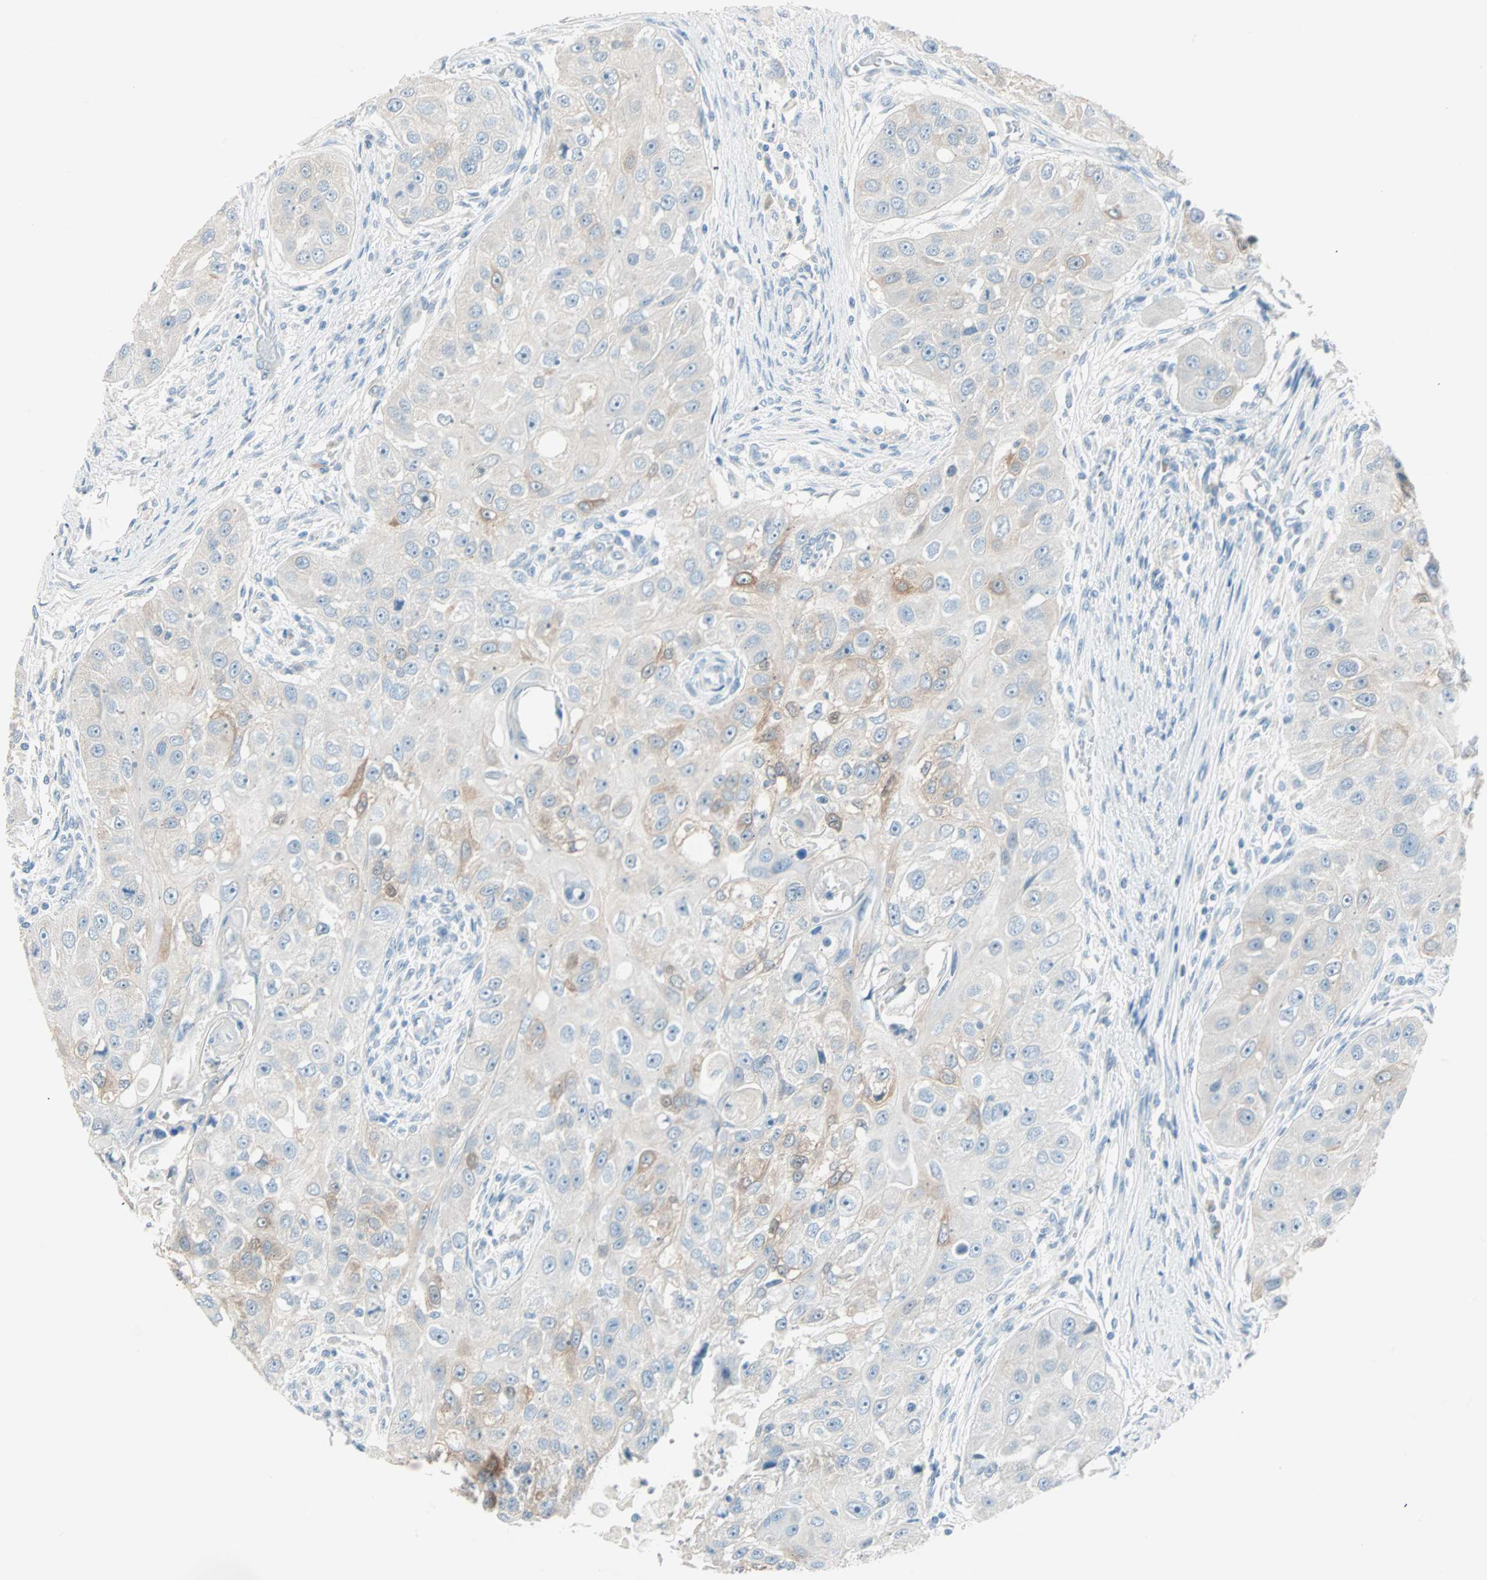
{"staining": {"intensity": "moderate", "quantity": "<25%", "location": "cytoplasmic/membranous"}, "tissue": "head and neck cancer", "cell_type": "Tumor cells", "image_type": "cancer", "snomed": [{"axis": "morphology", "description": "Squamous cell carcinoma, NOS"}, {"axis": "topography", "description": "Oral tissue"}, {"axis": "topography", "description": "Head-Neck"}], "caption": "Head and neck cancer (squamous cell carcinoma) was stained to show a protein in brown. There is low levels of moderate cytoplasmic/membranous positivity in approximately <25% of tumor cells. (IHC, brightfield microscopy, high magnification).", "gene": "ATF6", "patient": {"sex": "female", "age": 76}}